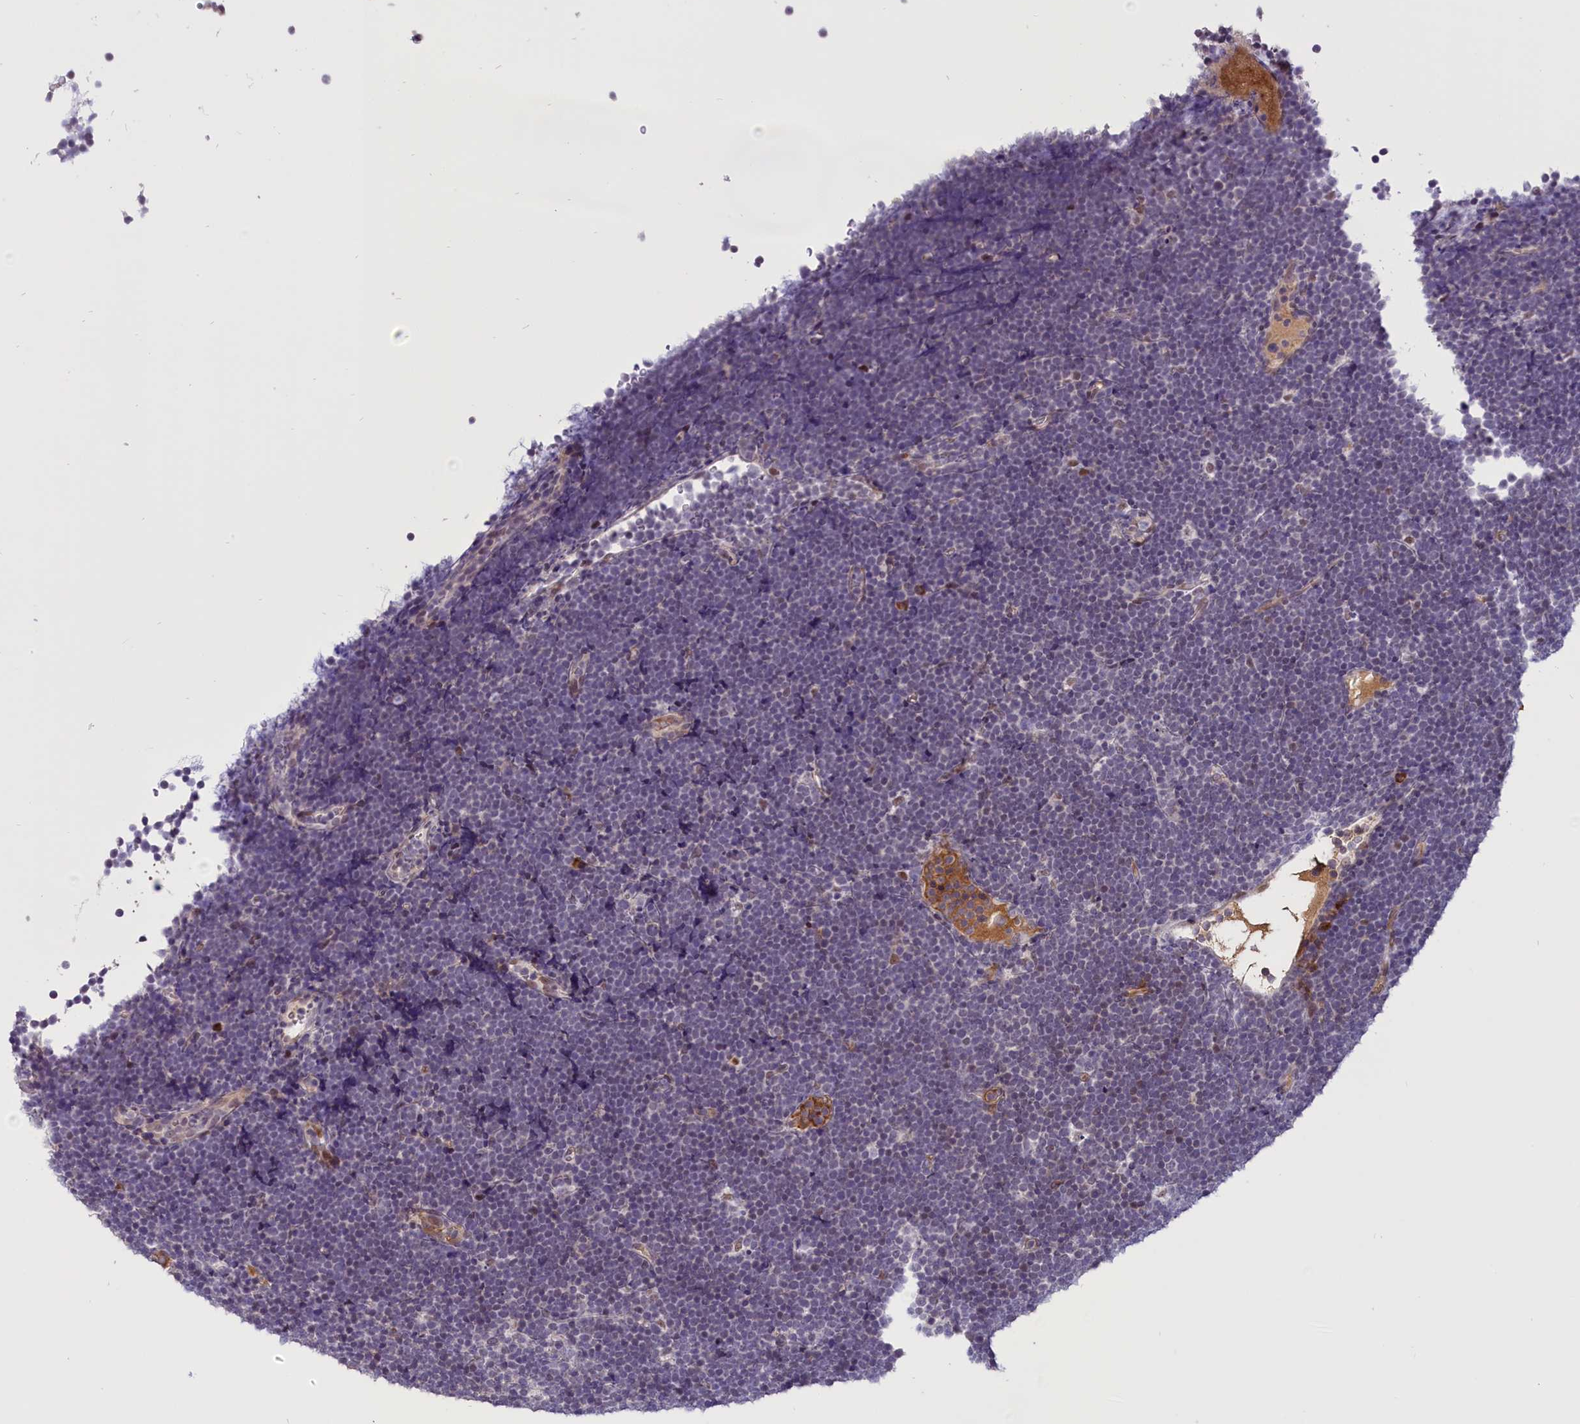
{"staining": {"intensity": "negative", "quantity": "none", "location": "none"}, "tissue": "lymphoma", "cell_type": "Tumor cells", "image_type": "cancer", "snomed": [{"axis": "morphology", "description": "Malignant lymphoma, non-Hodgkin's type, High grade"}, {"axis": "topography", "description": "Lymph node"}], "caption": "This is an IHC image of lymphoma. There is no expression in tumor cells.", "gene": "ENHO", "patient": {"sex": "male", "age": 13}}